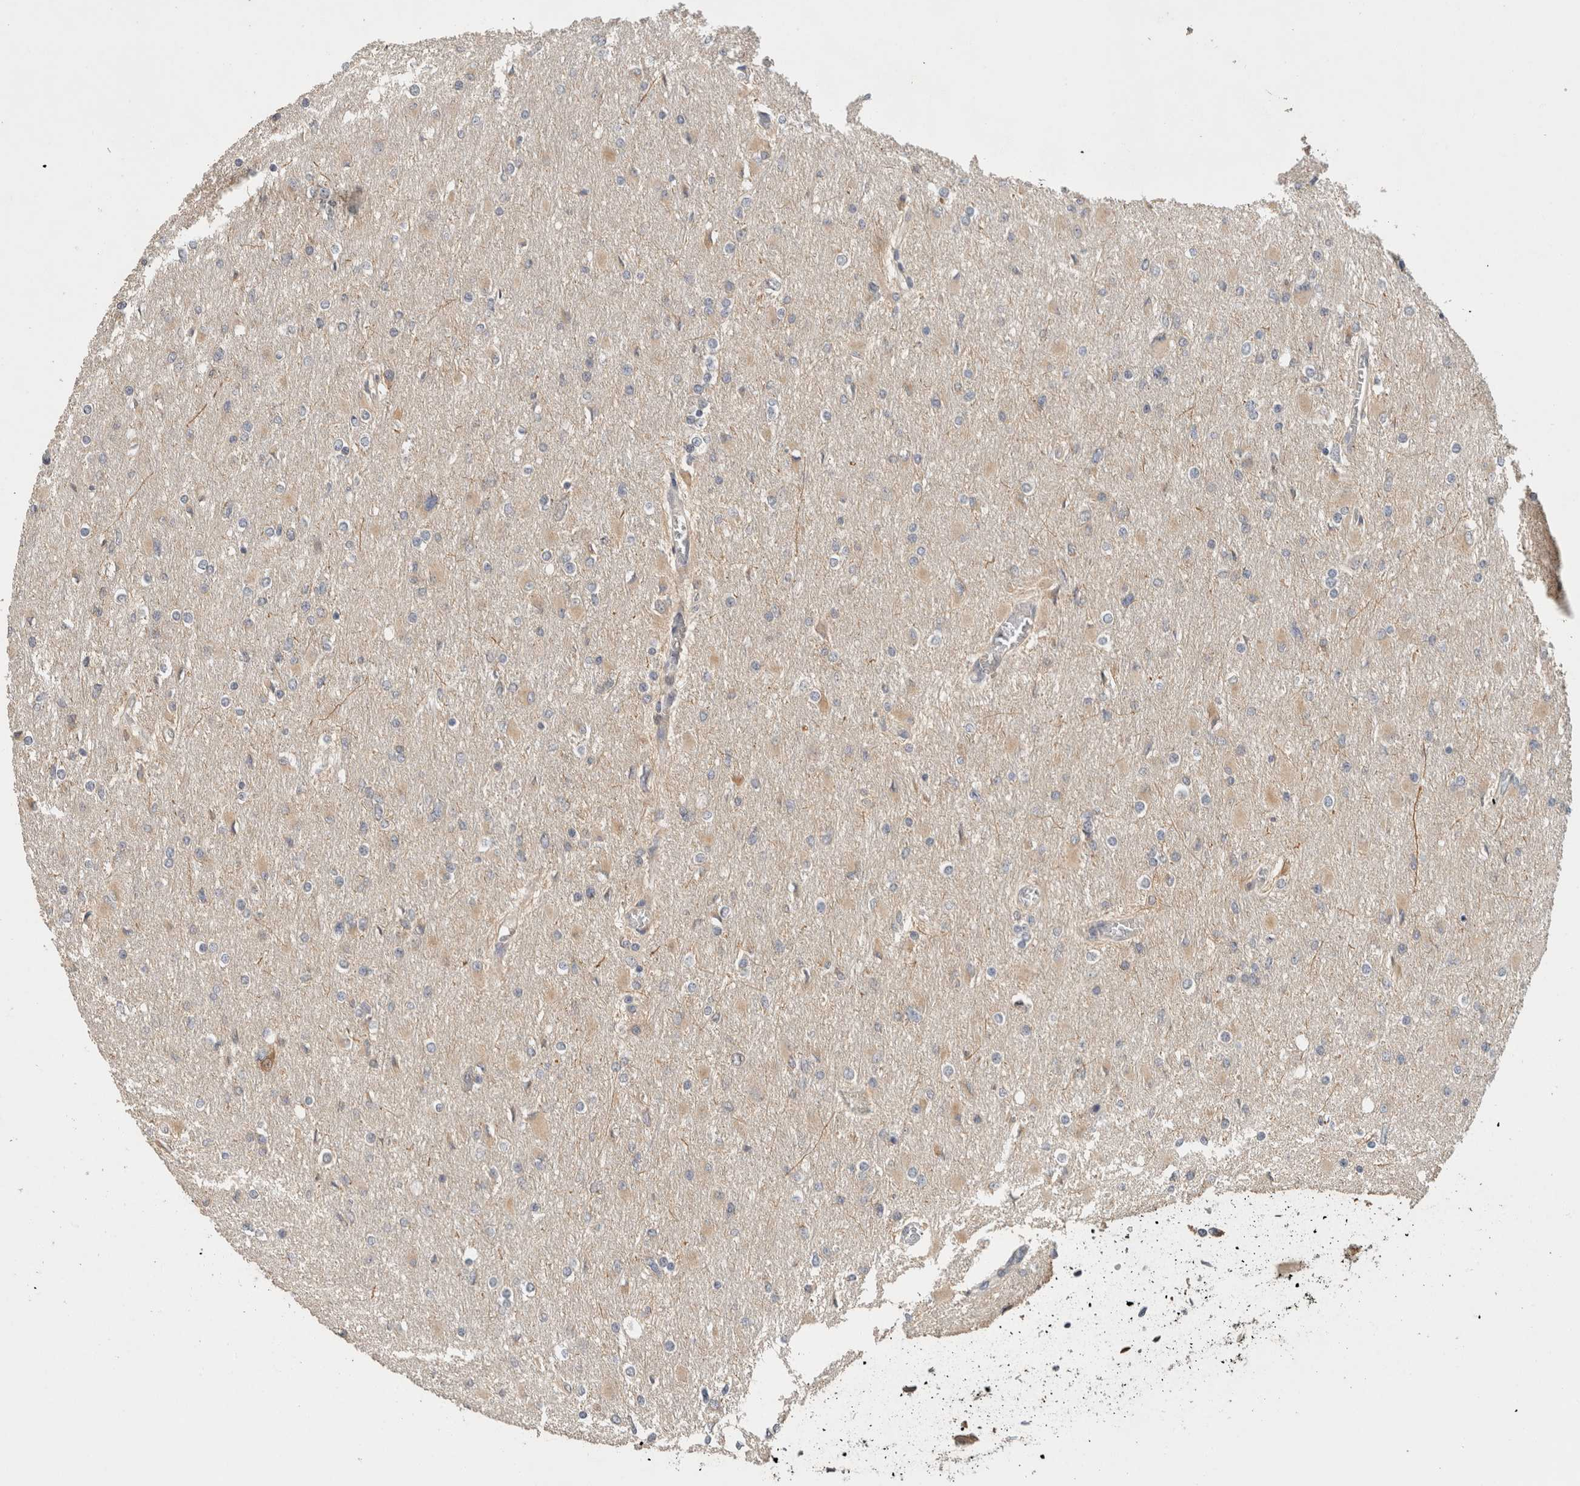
{"staining": {"intensity": "weak", "quantity": "<25%", "location": "cytoplasmic/membranous"}, "tissue": "glioma", "cell_type": "Tumor cells", "image_type": "cancer", "snomed": [{"axis": "morphology", "description": "Glioma, malignant, High grade"}, {"axis": "topography", "description": "Cerebral cortex"}], "caption": "Human glioma stained for a protein using immunohistochemistry (IHC) exhibits no expression in tumor cells.", "gene": "PUM1", "patient": {"sex": "female", "age": 36}}